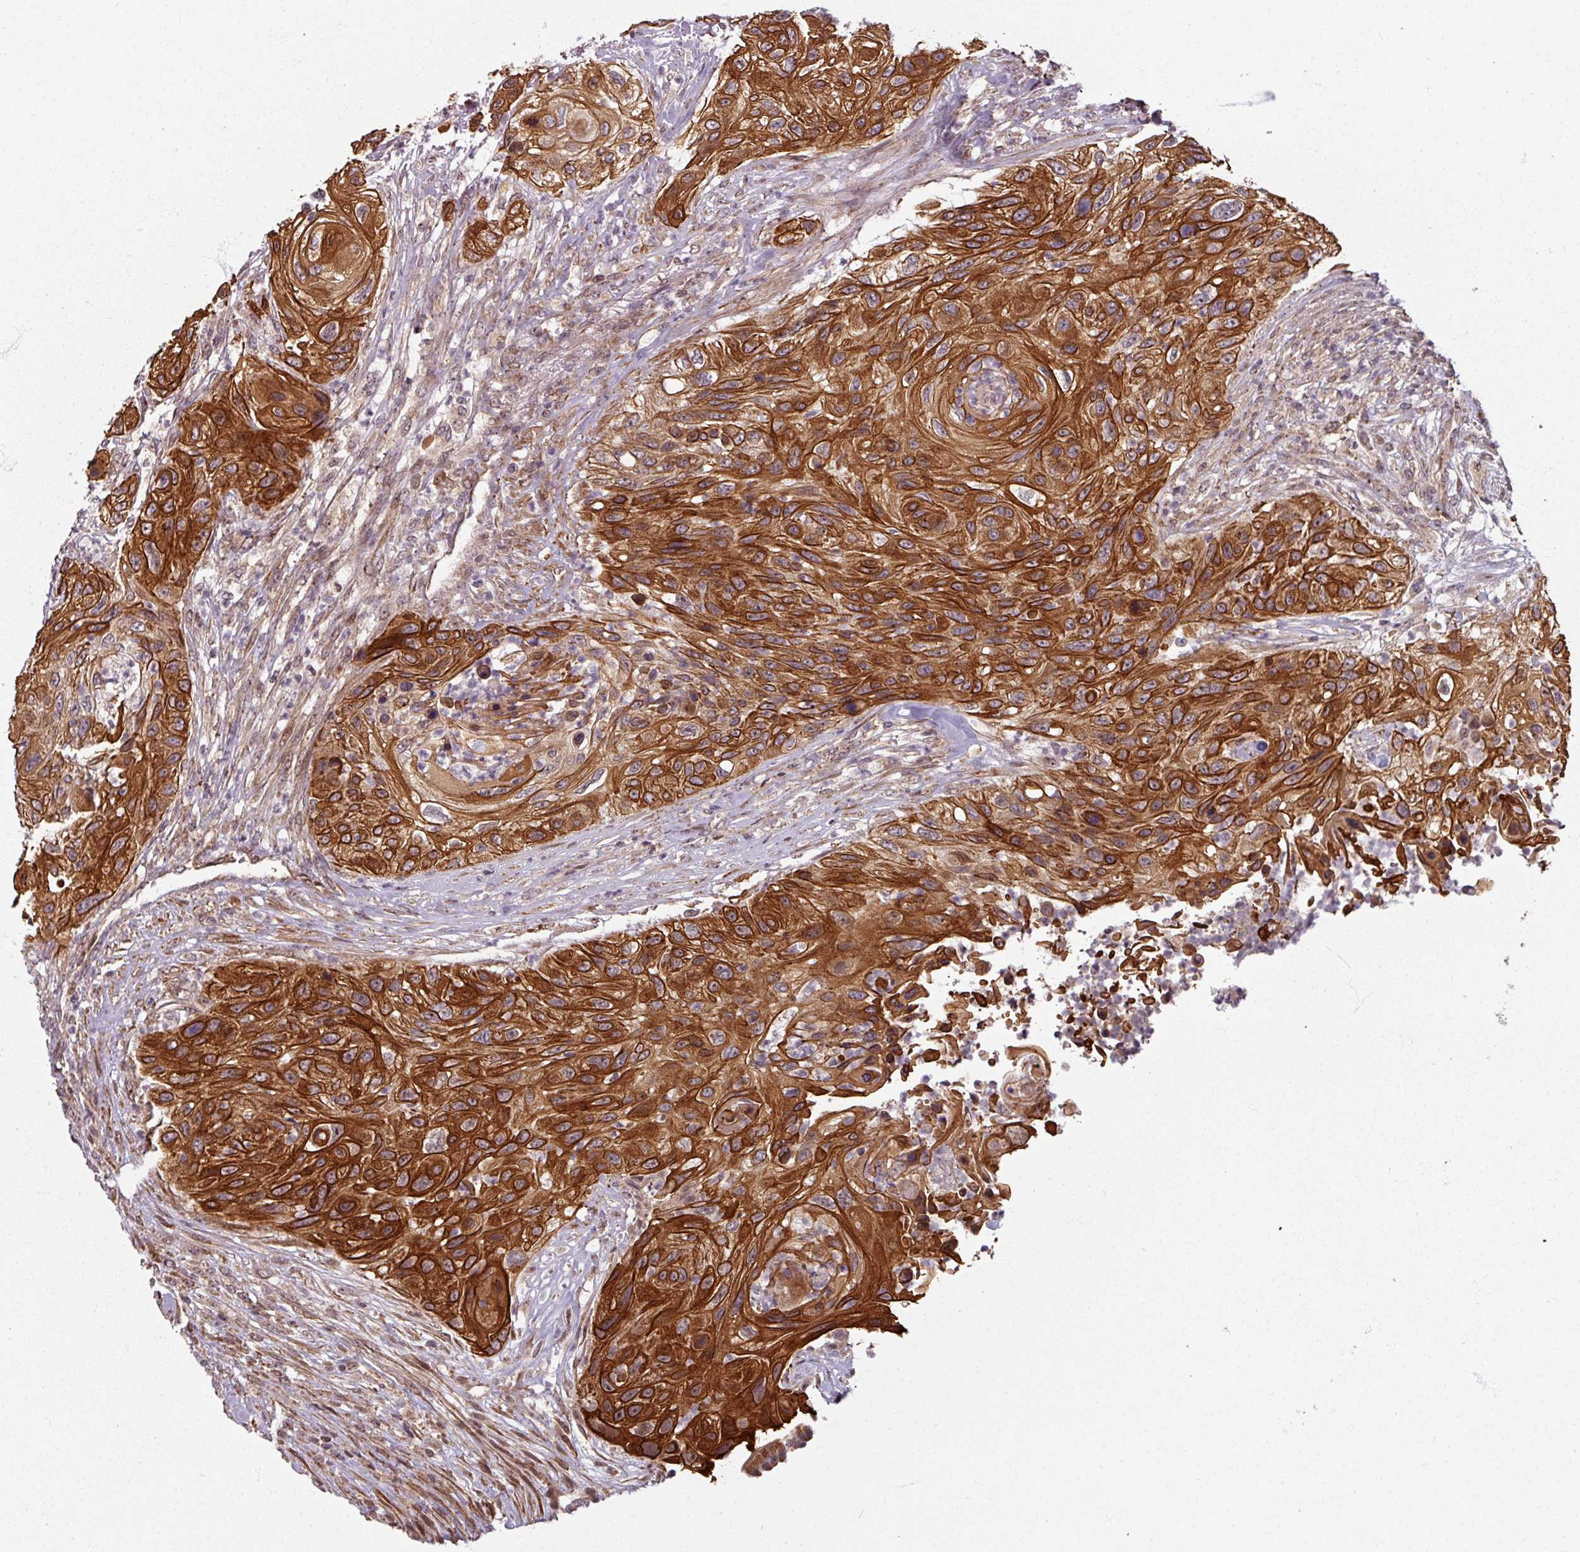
{"staining": {"intensity": "strong", "quantity": ">75%", "location": "cytoplasmic/membranous"}, "tissue": "urothelial cancer", "cell_type": "Tumor cells", "image_type": "cancer", "snomed": [{"axis": "morphology", "description": "Urothelial carcinoma, High grade"}, {"axis": "topography", "description": "Urinary bladder"}], "caption": "Human urothelial cancer stained with a brown dye demonstrates strong cytoplasmic/membranous positive expression in approximately >75% of tumor cells.", "gene": "SWI5", "patient": {"sex": "female", "age": 60}}